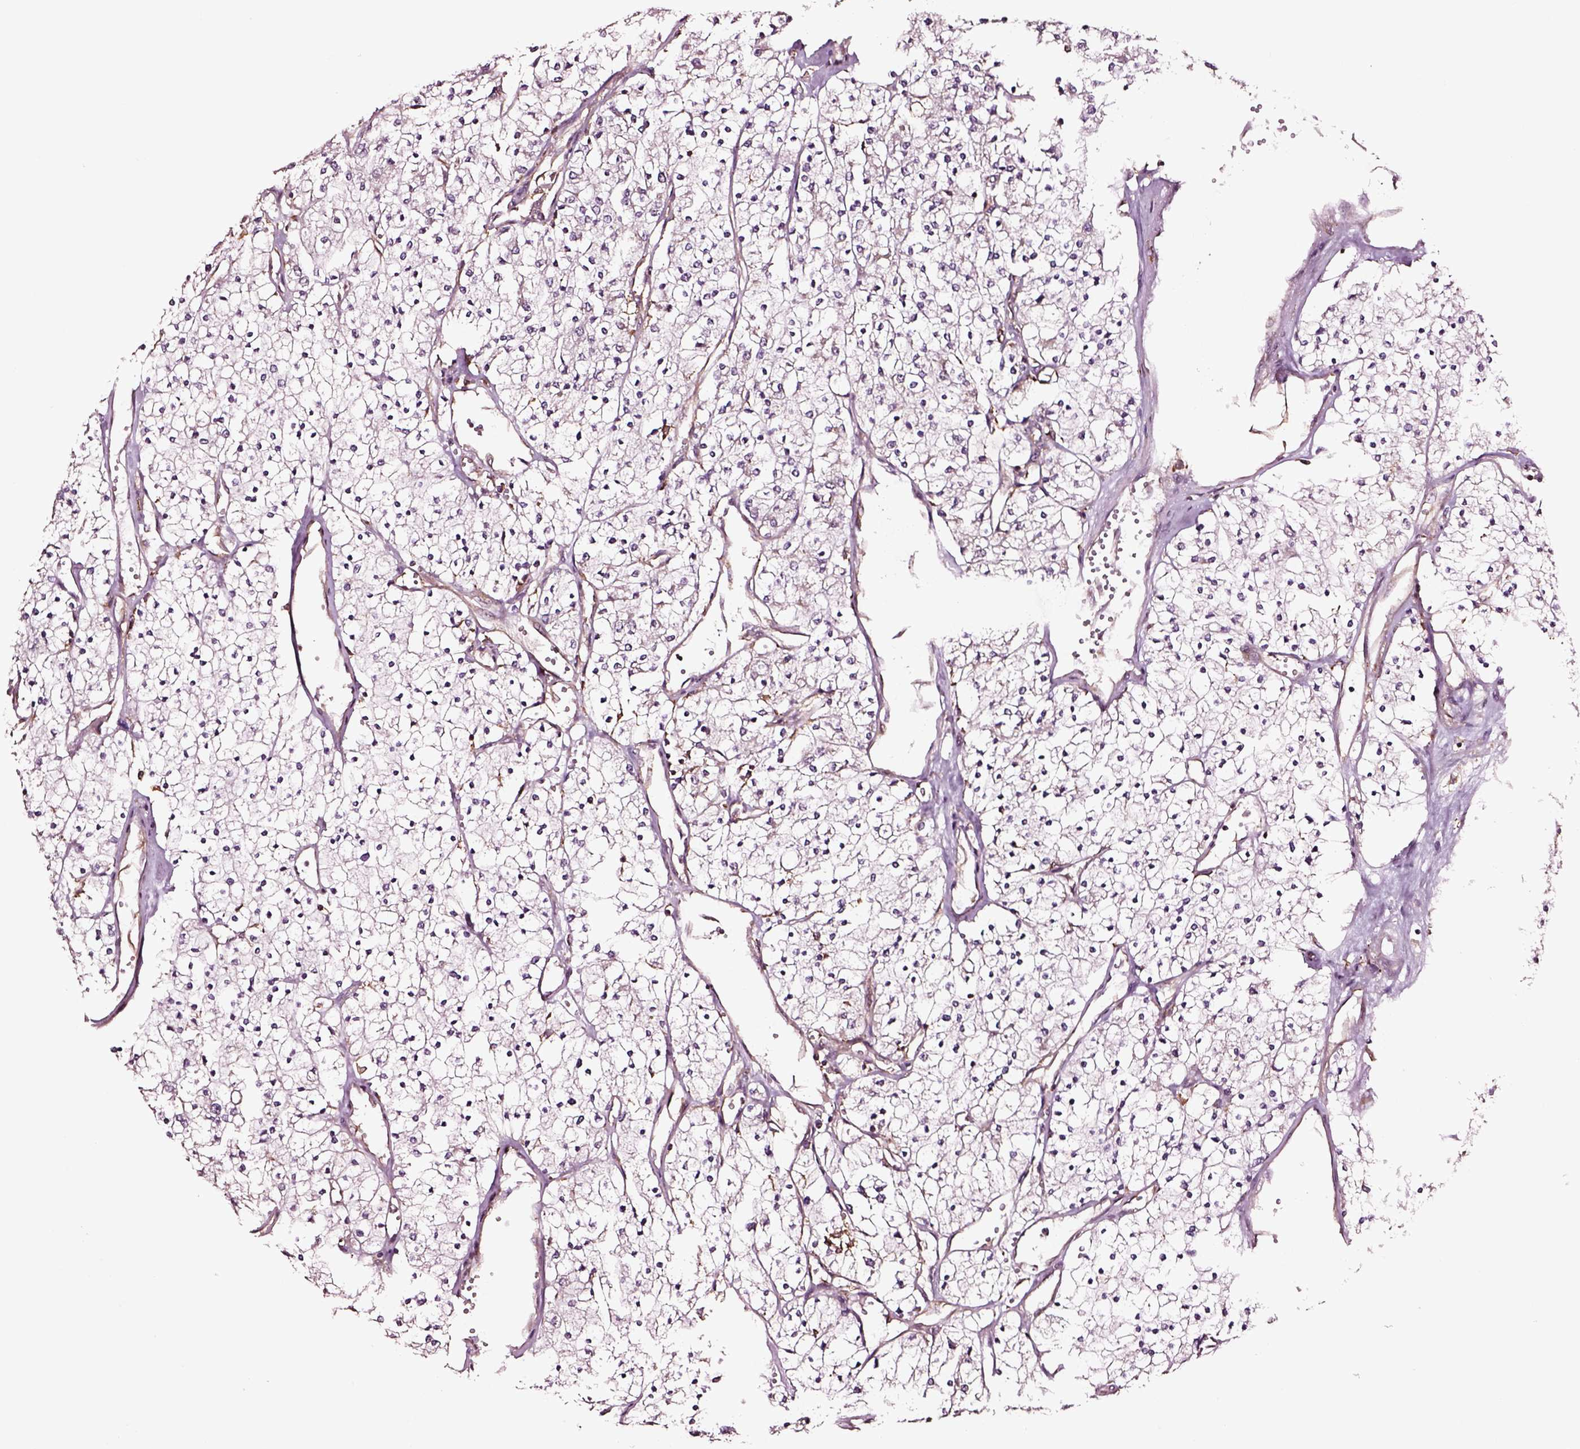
{"staining": {"intensity": "negative", "quantity": "none", "location": "none"}, "tissue": "renal cancer", "cell_type": "Tumor cells", "image_type": "cancer", "snomed": [{"axis": "morphology", "description": "Adenocarcinoma, NOS"}, {"axis": "topography", "description": "Kidney"}], "caption": "A histopathology image of renal cancer stained for a protein displays no brown staining in tumor cells.", "gene": "RASSF5", "patient": {"sex": "male", "age": 80}}